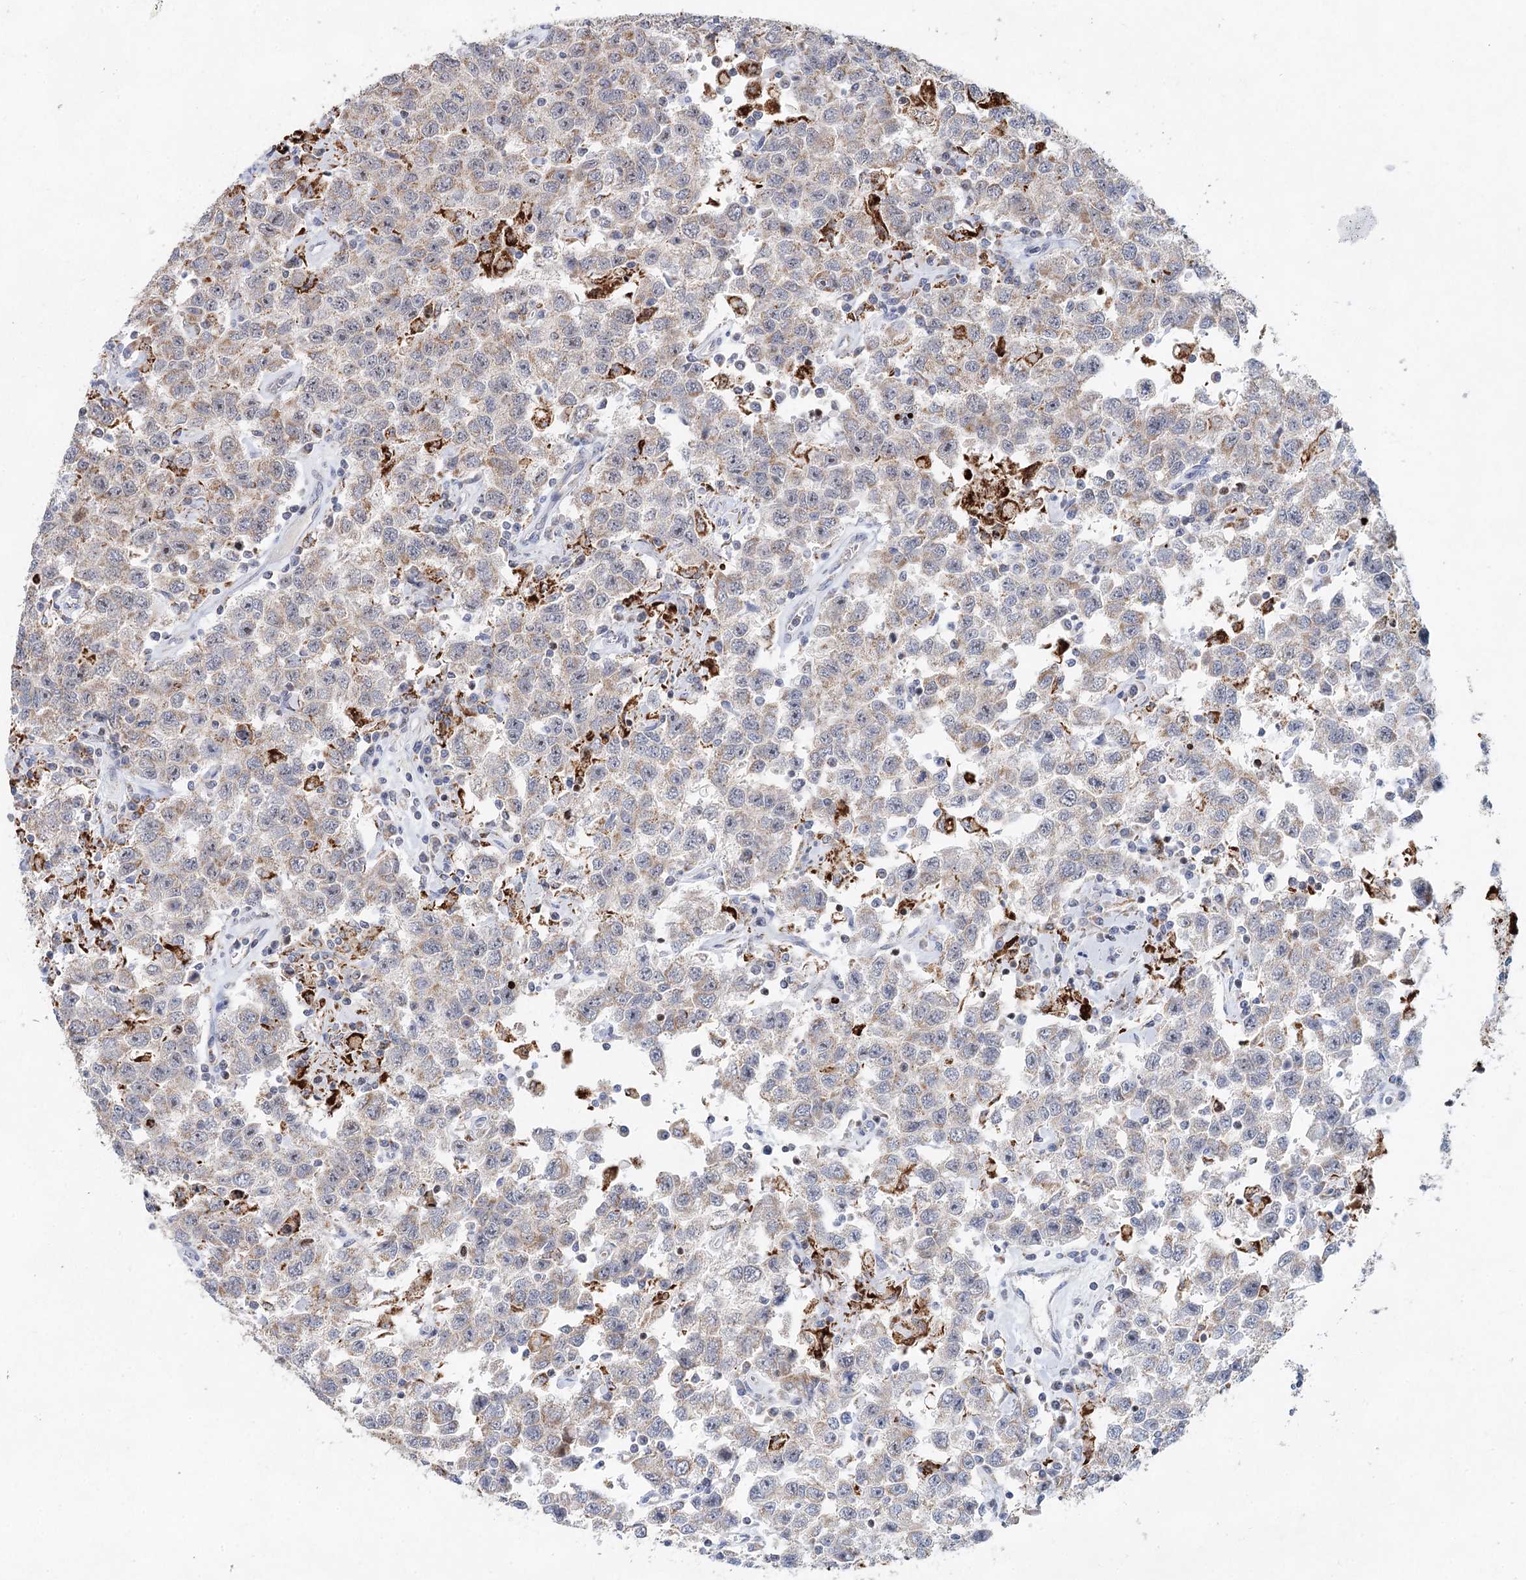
{"staining": {"intensity": "weak", "quantity": "25%-75%", "location": "cytoplasmic/membranous"}, "tissue": "testis cancer", "cell_type": "Tumor cells", "image_type": "cancer", "snomed": [{"axis": "morphology", "description": "Seminoma, NOS"}, {"axis": "topography", "description": "Testis"}], "caption": "High-power microscopy captured an immunohistochemistry (IHC) image of testis cancer, revealing weak cytoplasmic/membranous staining in about 25%-75% of tumor cells.", "gene": "XPO6", "patient": {"sex": "male", "age": 41}}